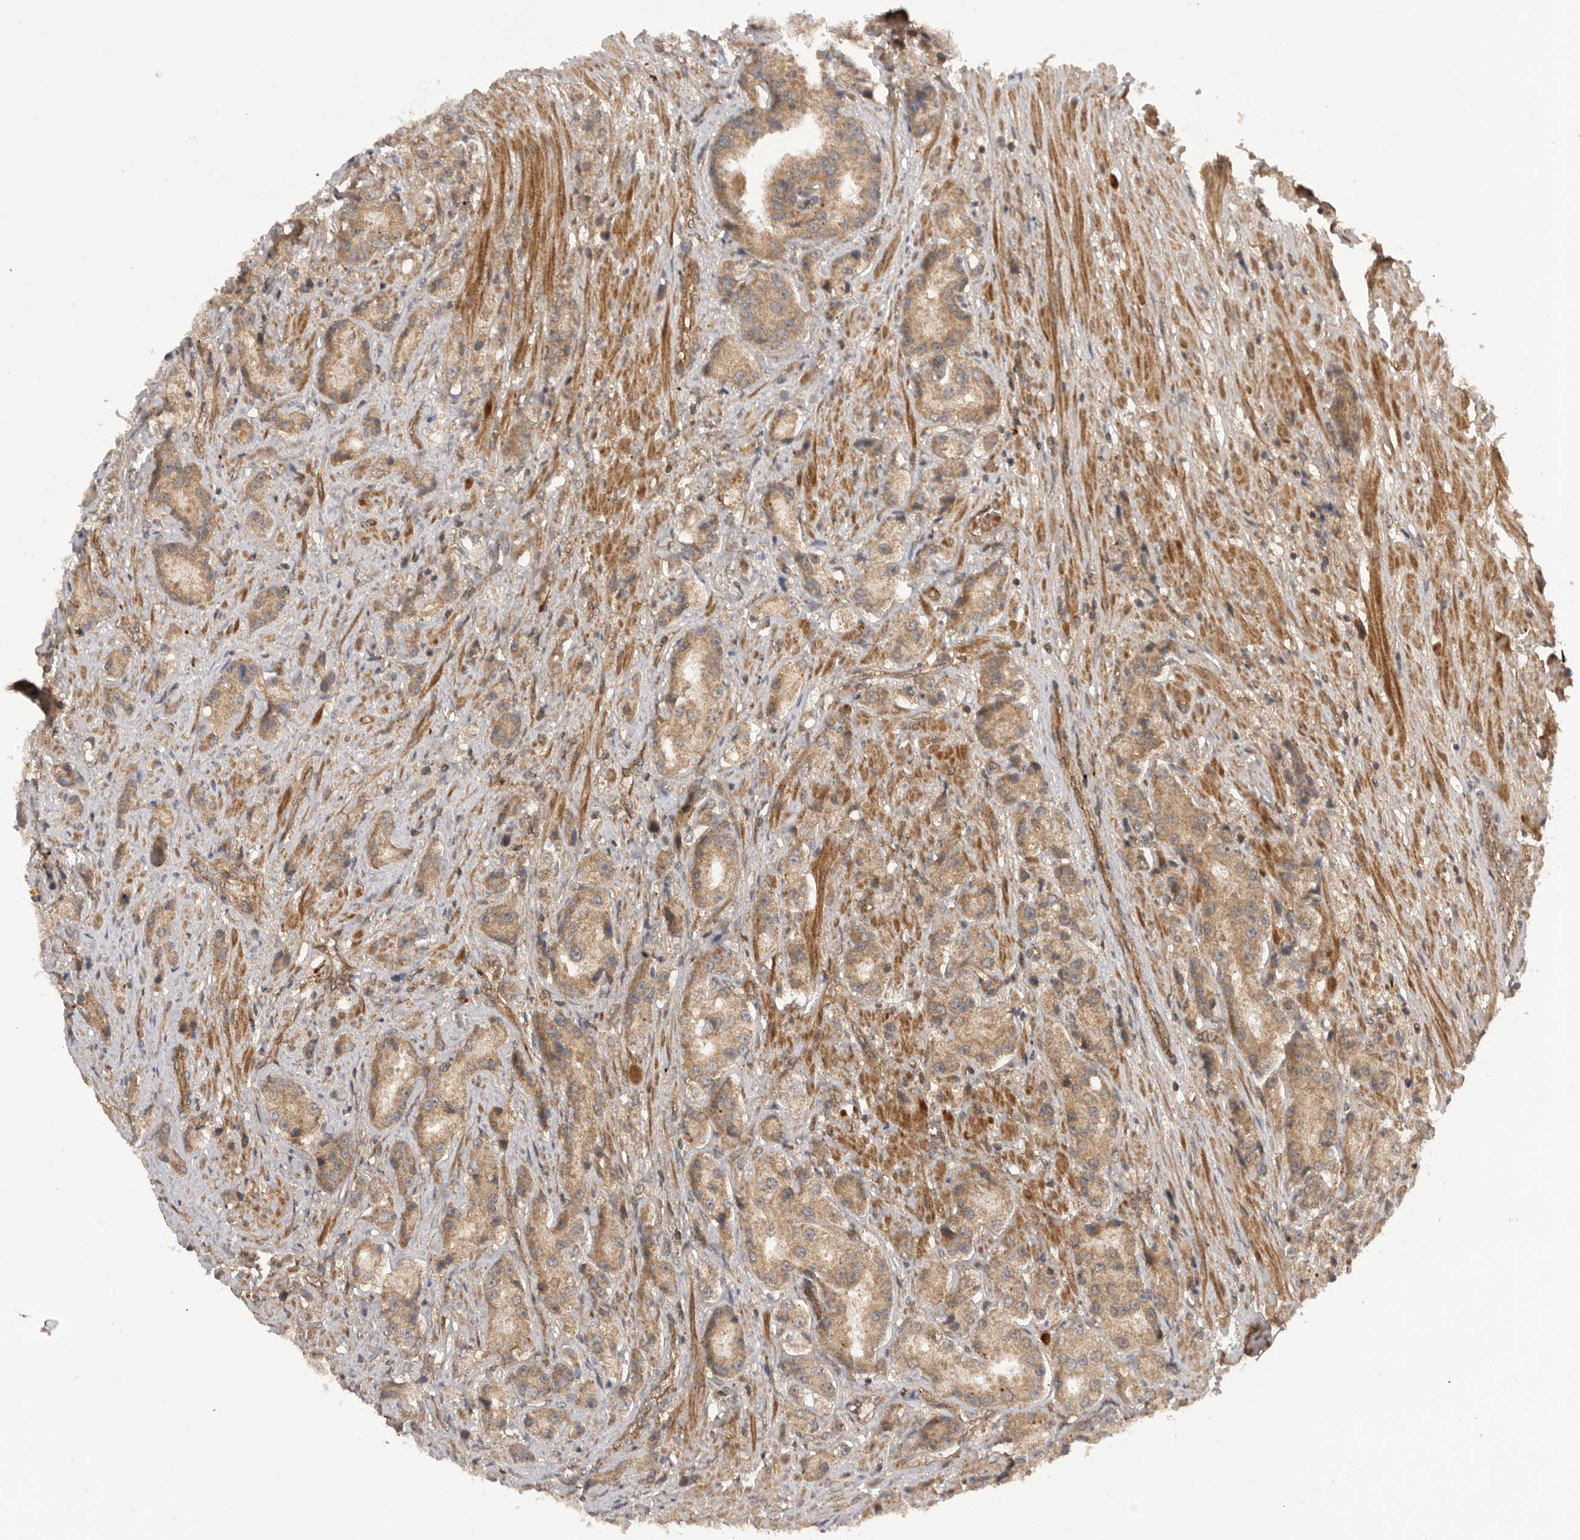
{"staining": {"intensity": "moderate", "quantity": ">75%", "location": "cytoplasmic/membranous"}, "tissue": "prostate cancer", "cell_type": "Tumor cells", "image_type": "cancer", "snomed": [{"axis": "morphology", "description": "Adenocarcinoma, High grade"}, {"axis": "topography", "description": "Prostate"}], "caption": "Tumor cells demonstrate medium levels of moderate cytoplasmic/membranous expression in about >75% of cells in prostate cancer.", "gene": "PRDX4", "patient": {"sex": "male", "age": 60}}